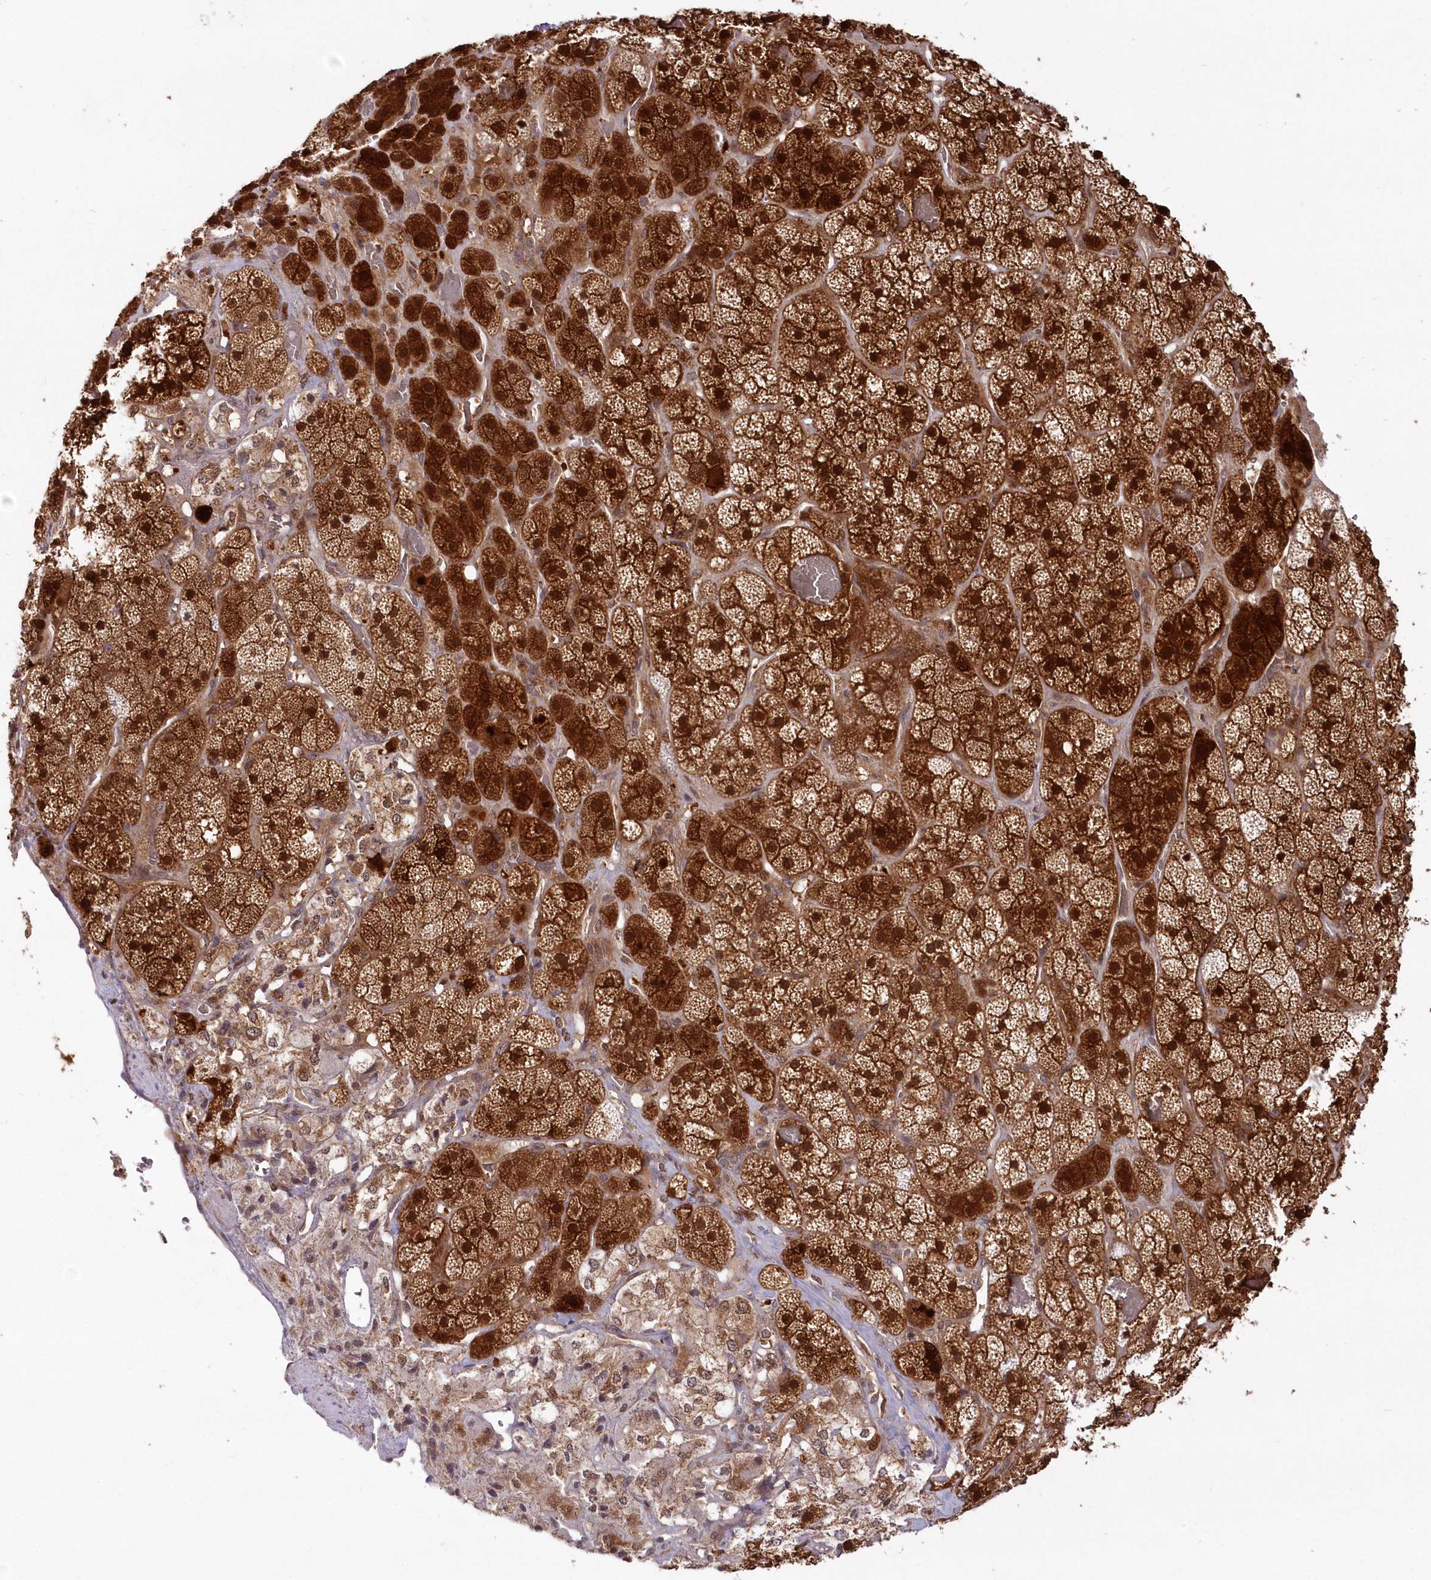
{"staining": {"intensity": "strong", "quantity": ">75%", "location": "cytoplasmic/membranous,nuclear"}, "tissue": "adrenal gland", "cell_type": "Glandular cells", "image_type": "normal", "snomed": [{"axis": "morphology", "description": "Normal tissue, NOS"}, {"axis": "topography", "description": "Adrenal gland"}], "caption": "Benign adrenal gland displays strong cytoplasmic/membranous,nuclear expression in about >75% of glandular cells (IHC, brightfield microscopy, high magnification)..", "gene": "GBE1", "patient": {"sex": "male", "age": 57}}